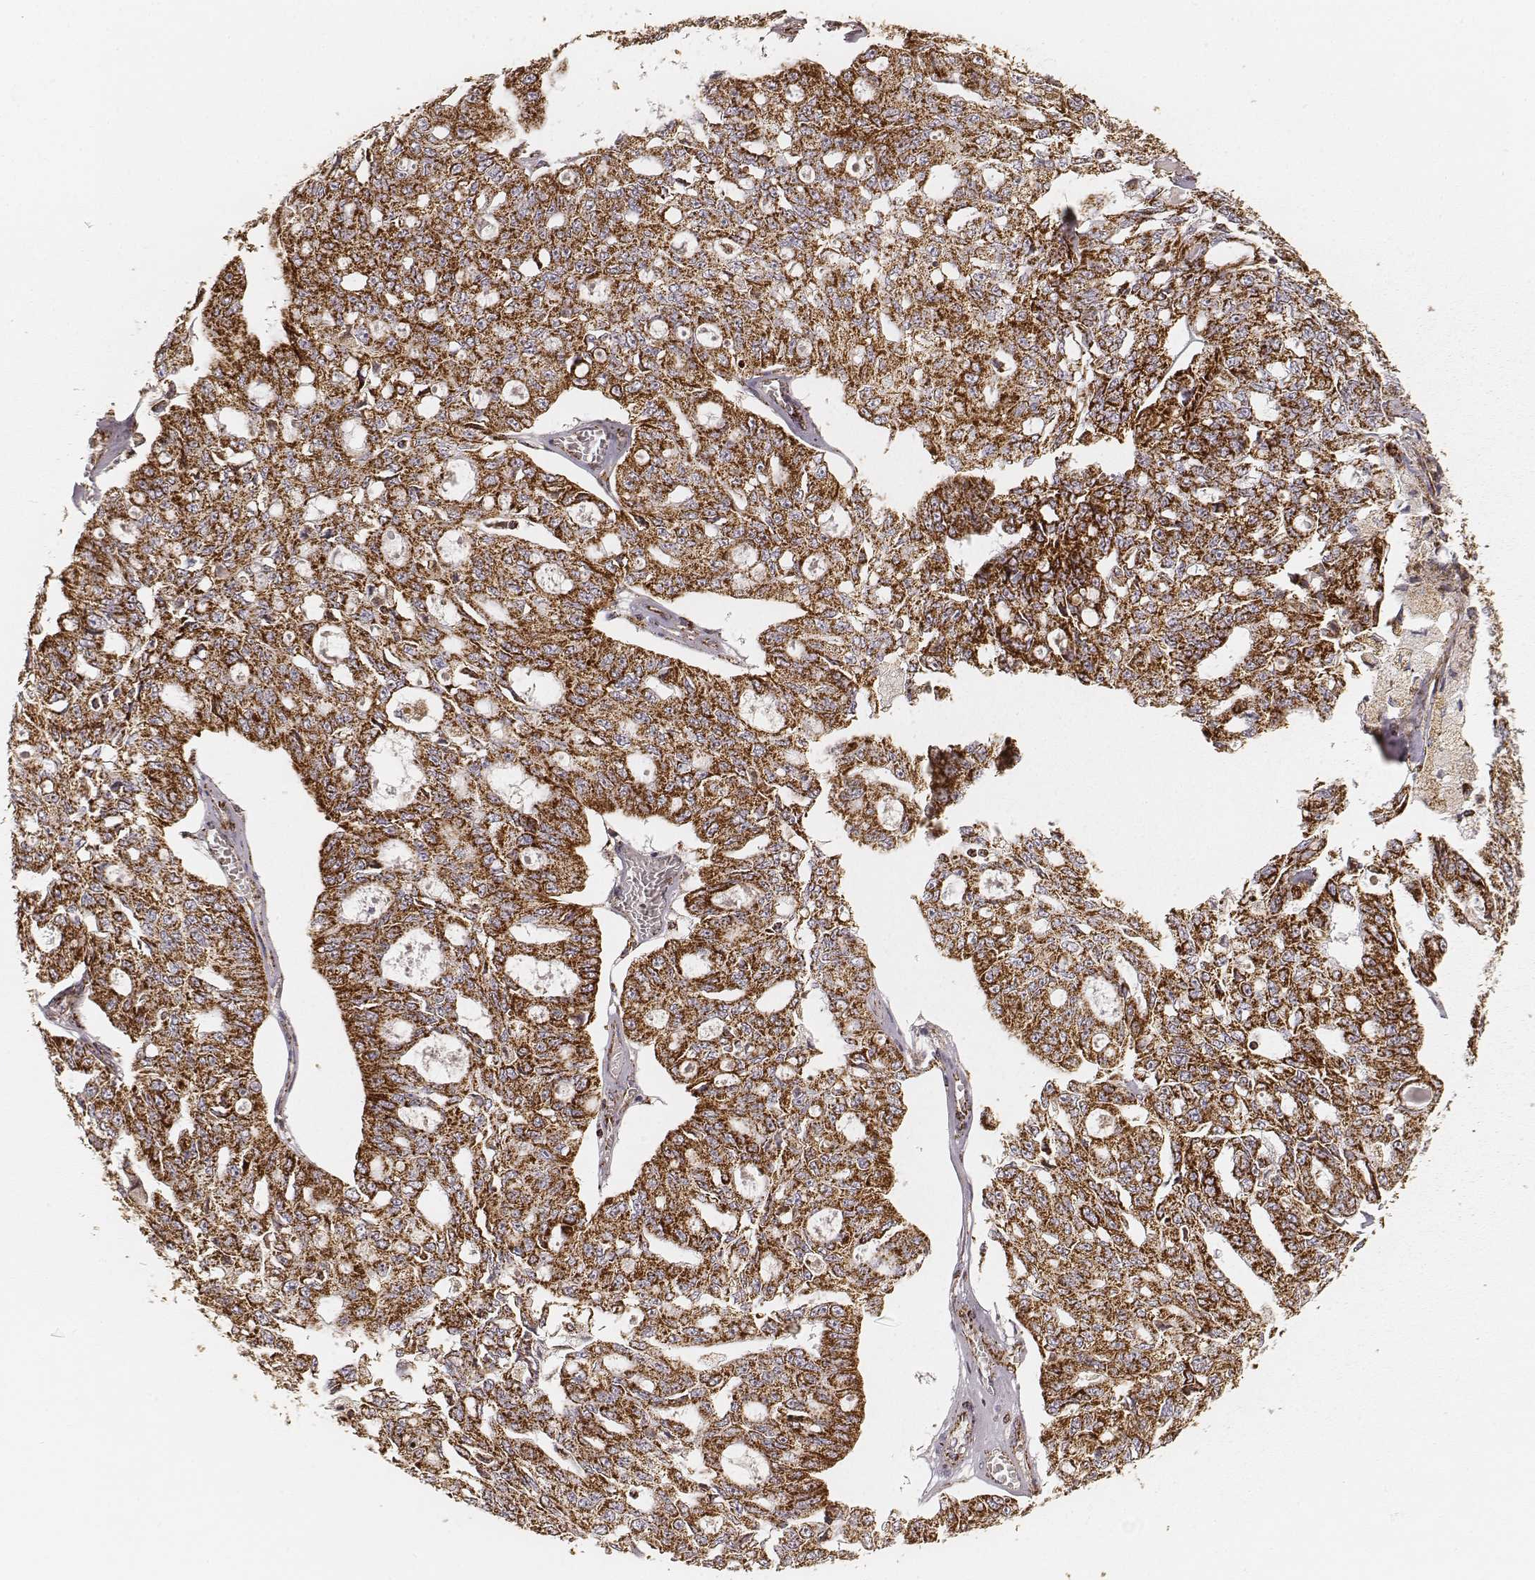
{"staining": {"intensity": "strong", "quantity": ">75%", "location": "cytoplasmic/membranous"}, "tissue": "ovarian cancer", "cell_type": "Tumor cells", "image_type": "cancer", "snomed": [{"axis": "morphology", "description": "Carcinoma, endometroid"}, {"axis": "topography", "description": "Ovary"}], "caption": "Endometroid carcinoma (ovarian) stained with a protein marker exhibits strong staining in tumor cells.", "gene": "CS", "patient": {"sex": "female", "age": 65}}